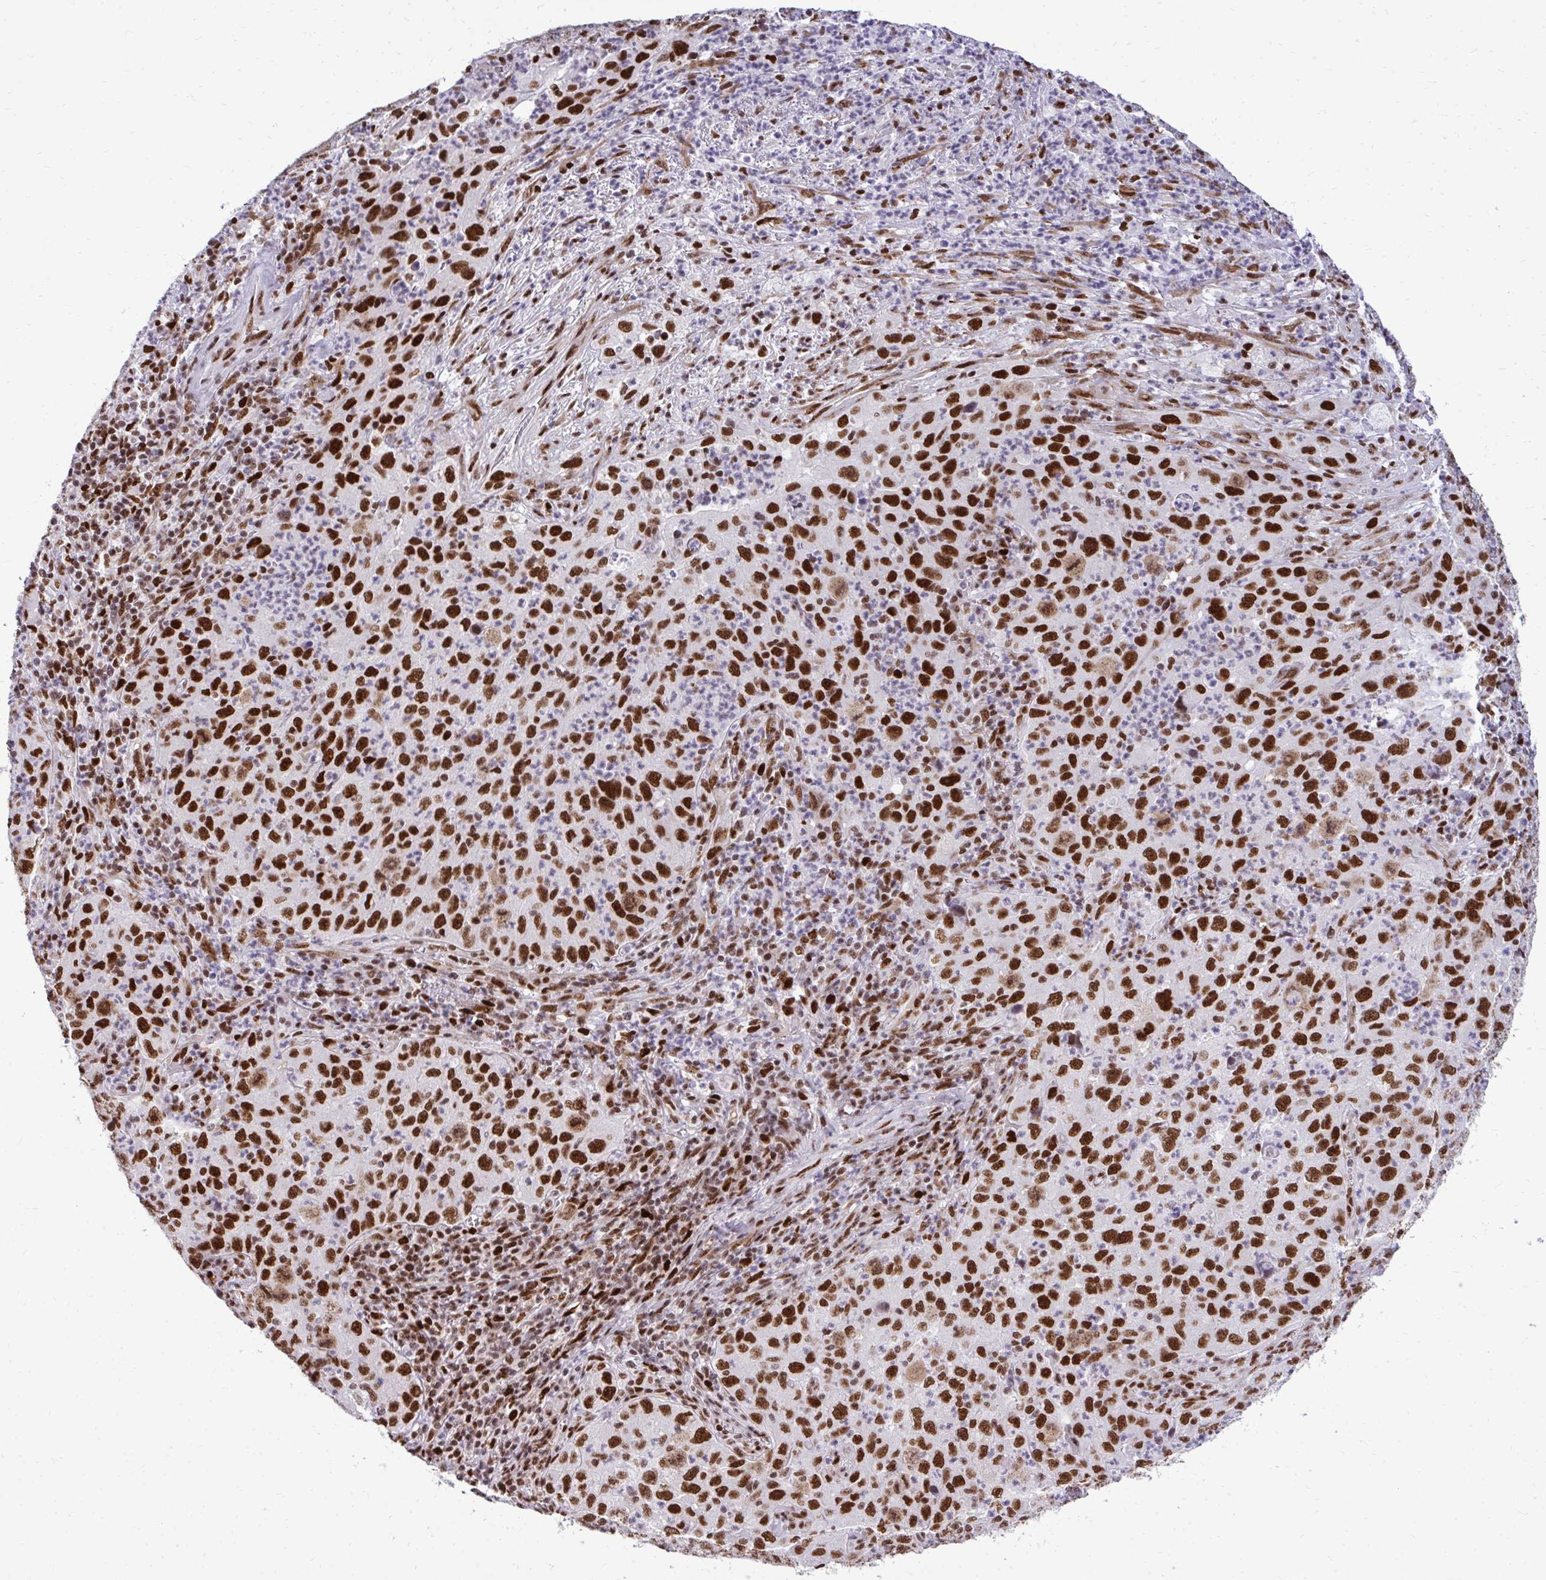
{"staining": {"intensity": "strong", "quantity": ">75%", "location": "nuclear"}, "tissue": "lung cancer", "cell_type": "Tumor cells", "image_type": "cancer", "snomed": [{"axis": "morphology", "description": "Squamous cell carcinoma, NOS"}, {"axis": "topography", "description": "Lung"}], "caption": "The histopathology image displays staining of squamous cell carcinoma (lung), revealing strong nuclear protein positivity (brown color) within tumor cells.", "gene": "CDYL", "patient": {"sex": "male", "age": 71}}